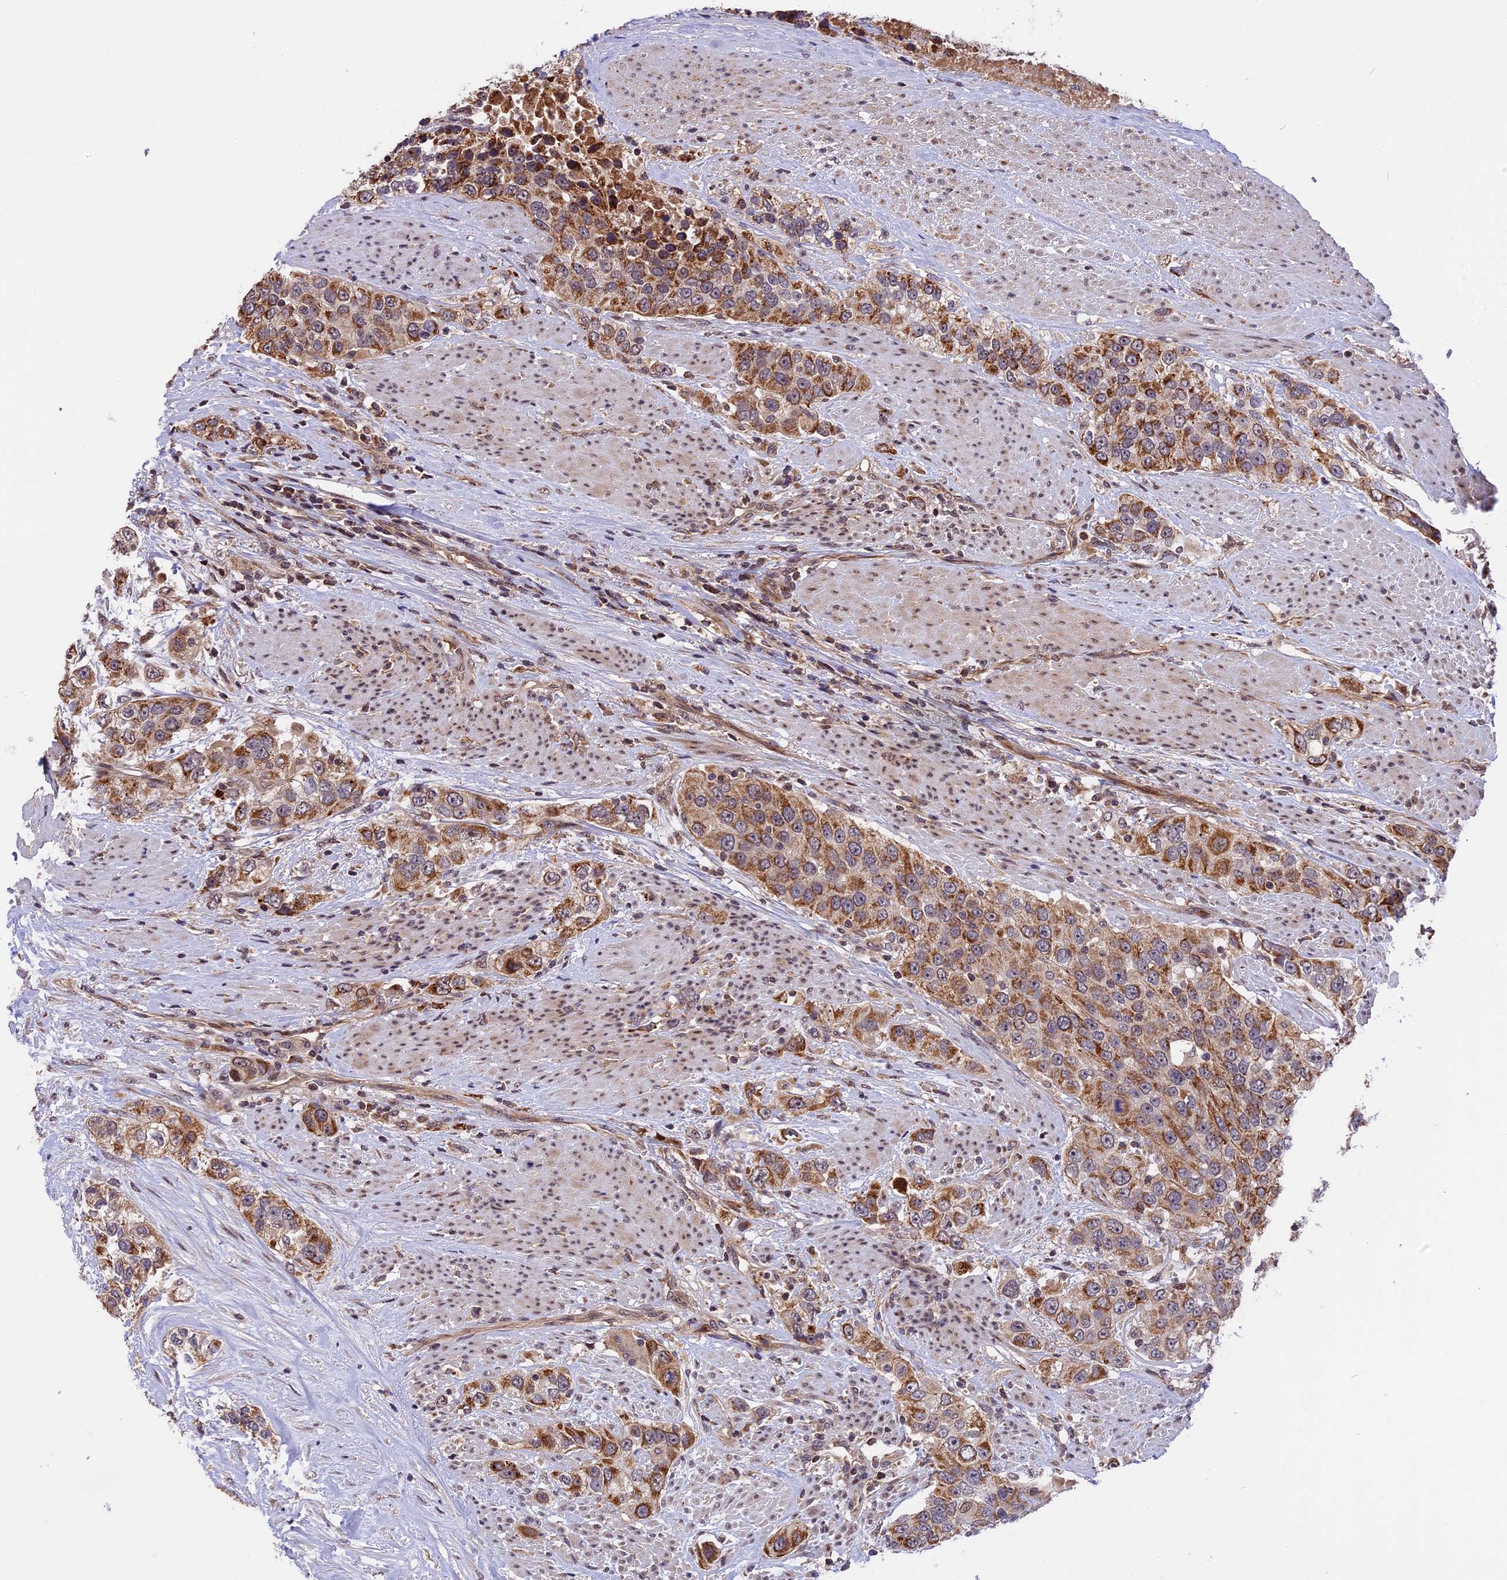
{"staining": {"intensity": "moderate", "quantity": ">75%", "location": "cytoplasmic/membranous"}, "tissue": "urothelial cancer", "cell_type": "Tumor cells", "image_type": "cancer", "snomed": [{"axis": "morphology", "description": "Urothelial carcinoma, High grade"}, {"axis": "topography", "description": "Urinary bladder"}], "caption": "A medium amount of moderate cytoplasmic/membranous staining is identified in approximately >75% of tumor cells in urothelial cancer tissue.", "gene": "RERGL", "patient": {"sex": "female", "age": 80}}